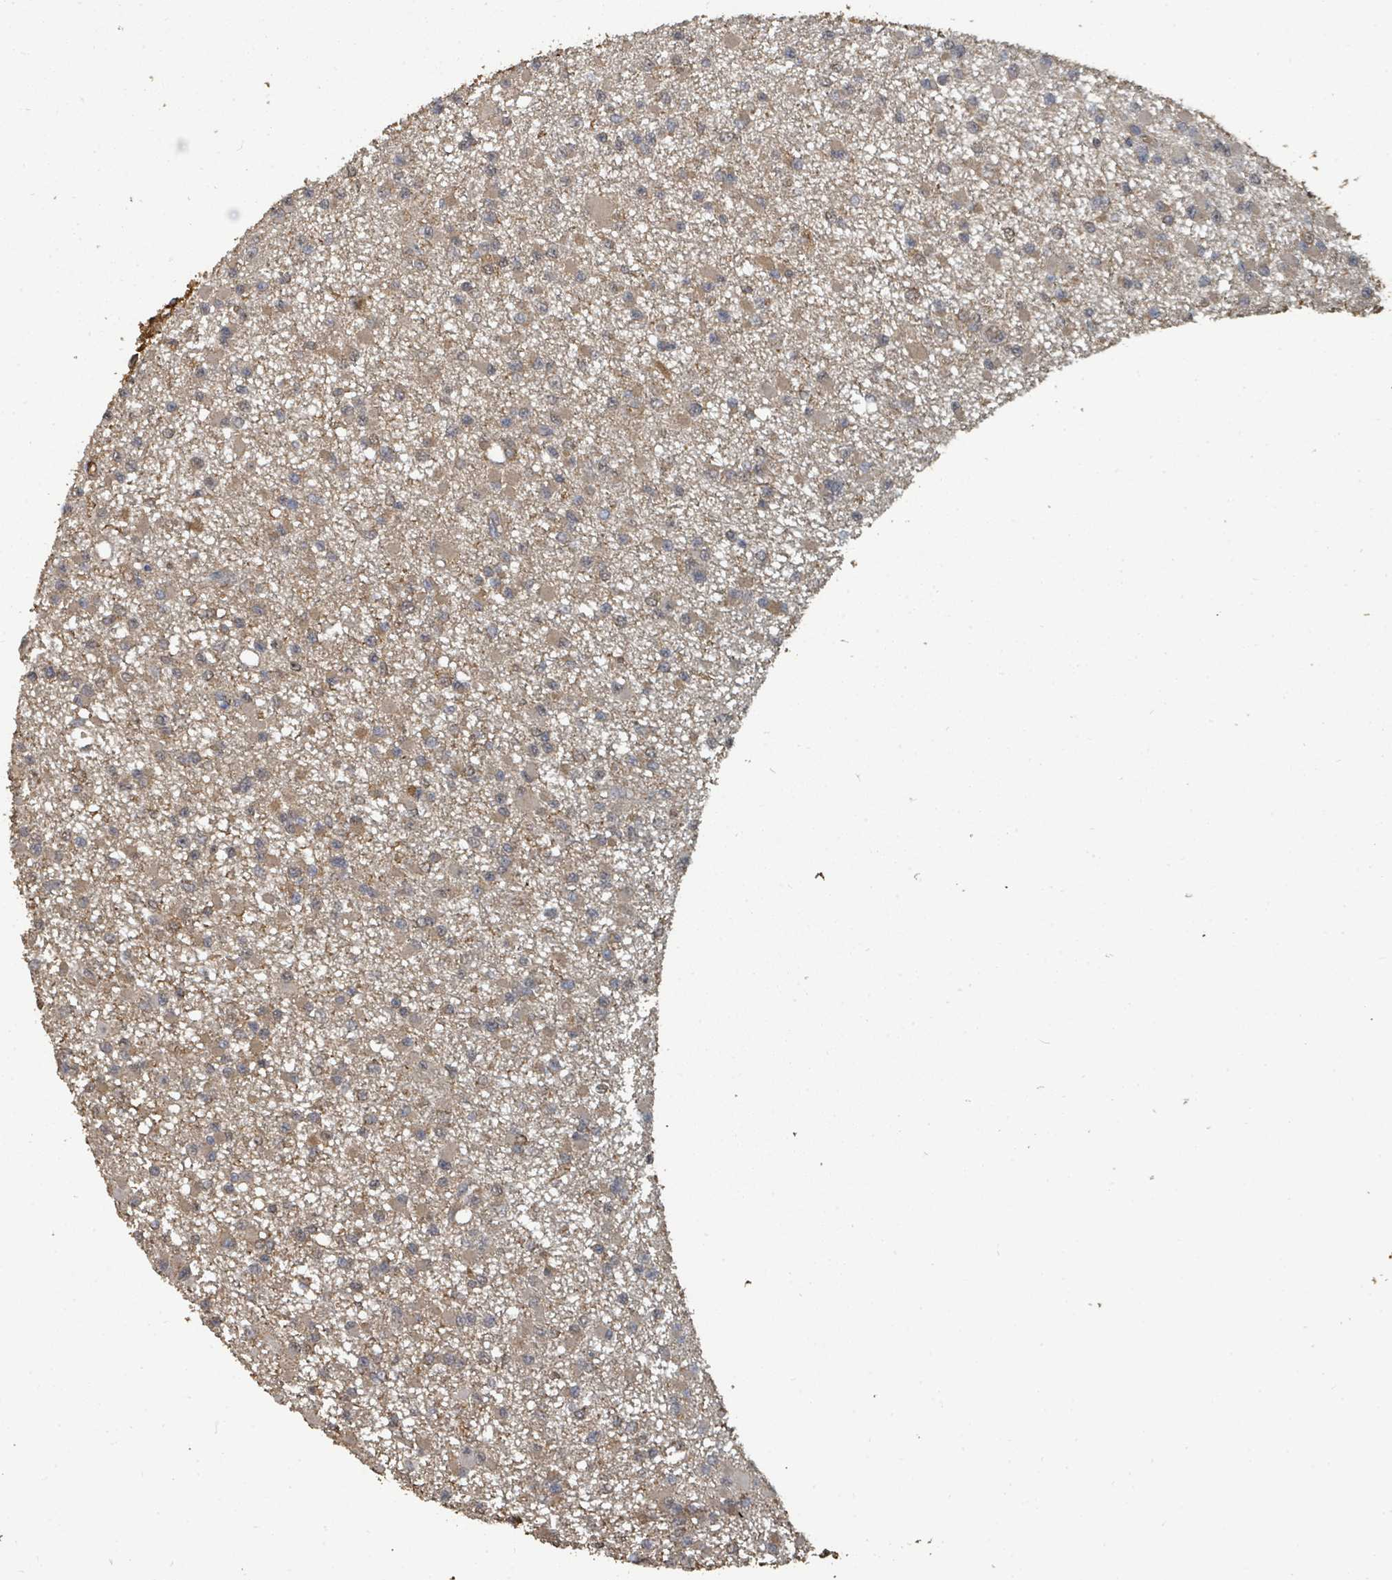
{"staining": {"intensity": "moderate", "quantity": "25%-75%", "location": "cytoplasmic/membranous"}, "tissue": "glioma", "cell_type": "Tumor cells", "image_type": "cancer", "snomed": [{"axis": "morphology", "description": "Glioma, malignant, Low grade"}, {"axis": "topography", "description": "Brain"}], "caption": "Immunohistochemistry (IHC) histopathology image of human glioma stained for a protein (brown), which reveals medium levels of moderate cytoplasmic/membranous staining in about 25%-75% of tumor cells.", "gene": "C6orf52", "patient": {"sex": "female", "age": 22}}